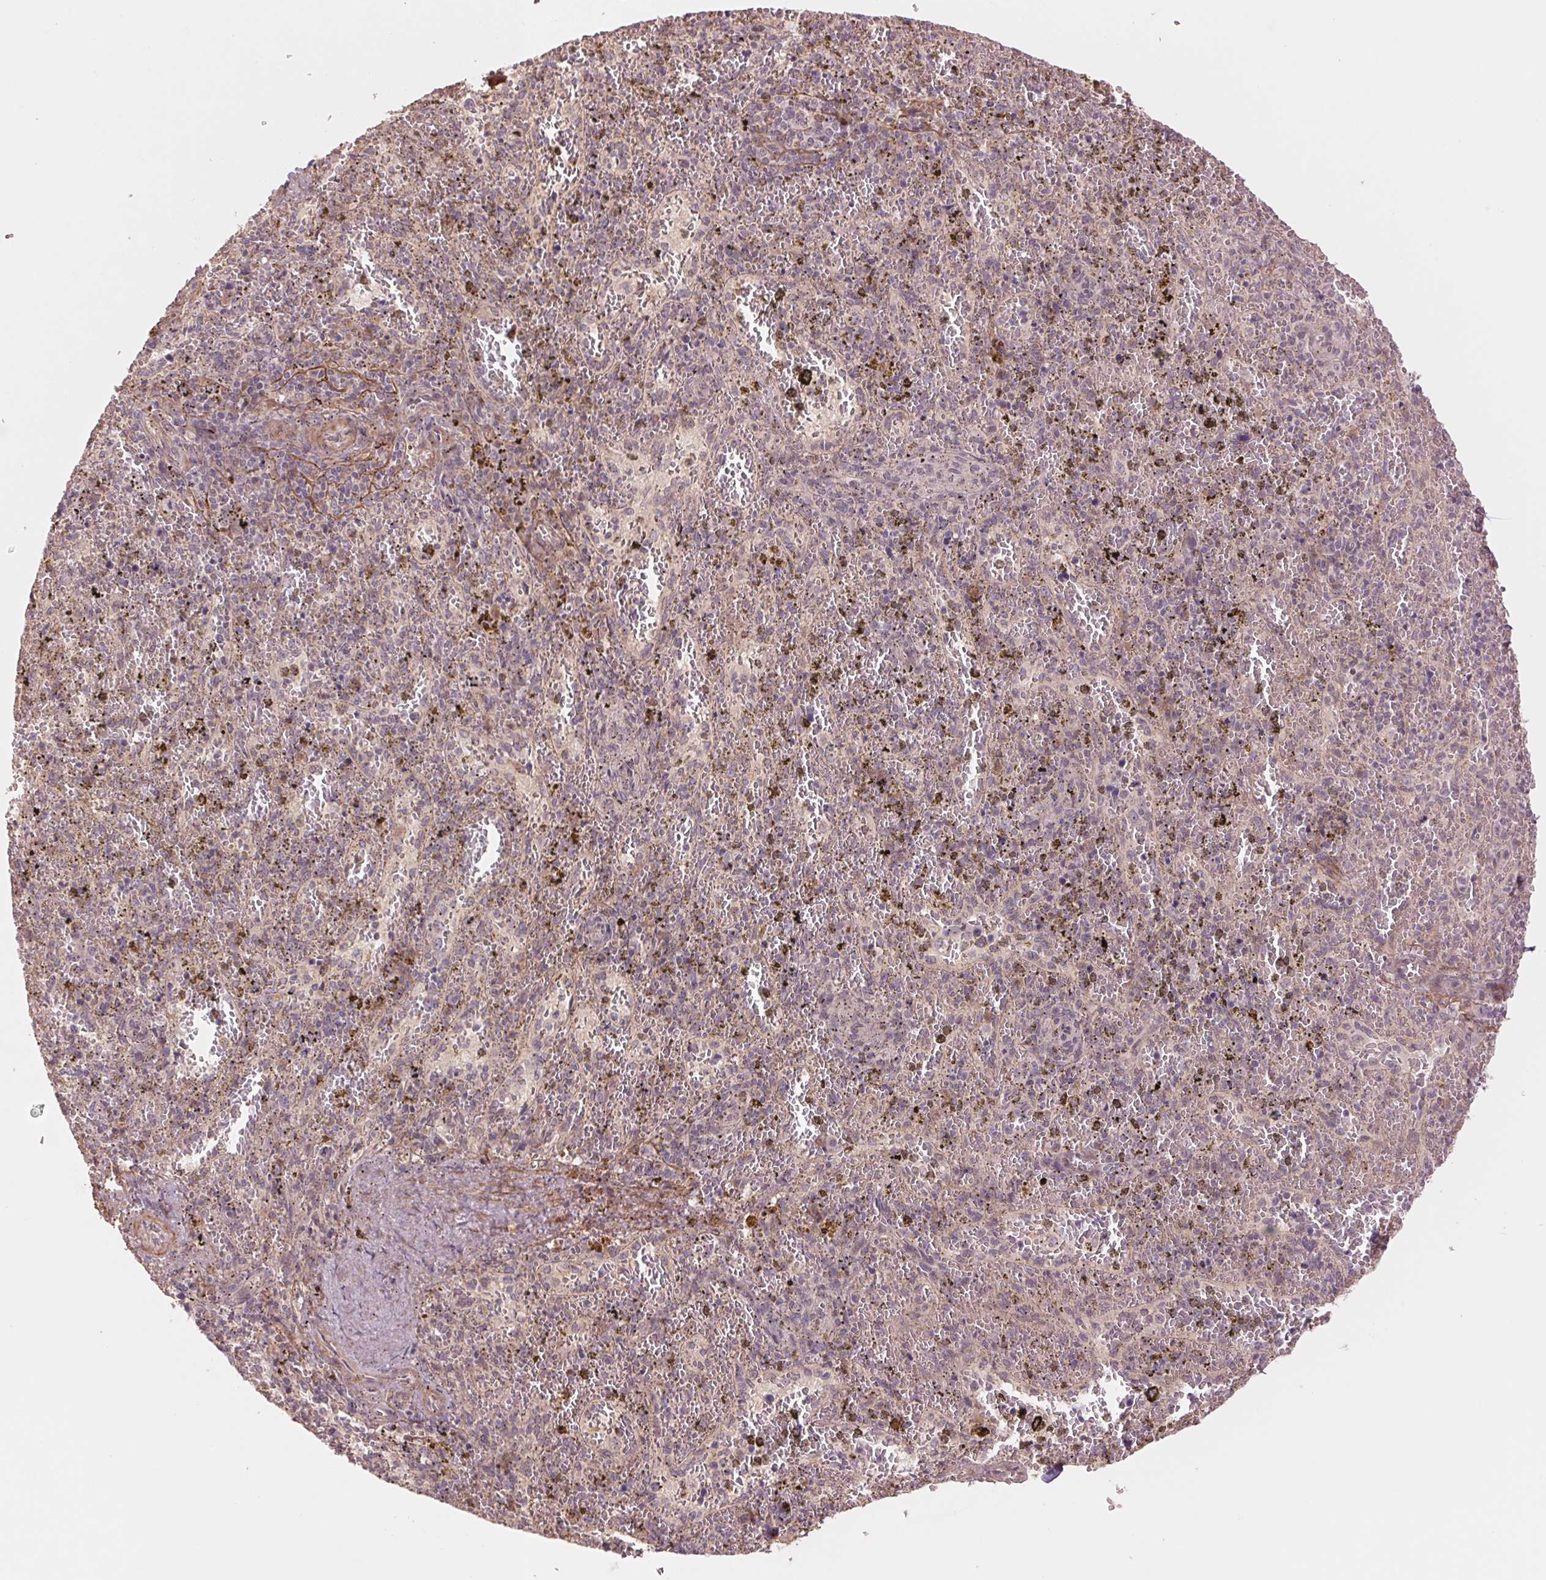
{"staining": {"intensity": "negative", "quantity": "none", "location": "none"}, "tissue": "spleen", "cell_type": "Cells in red pulp", "image_type": "normal", "snomed": [{"axis": "morphology", "description": "Normal tissue, NOS"}, {"axis": "topography", "description": "Spleen"}], "caption": "DAB immunohistochemical staining of normal human spleen reveals no significant expression in cells in red pulp. (DAB immunohistochemistry (IHC) visualized using brightfield microscopy, high magnification).", "gene": "PPIAL4A", "patient": {"sex": "female", "age": 50}}